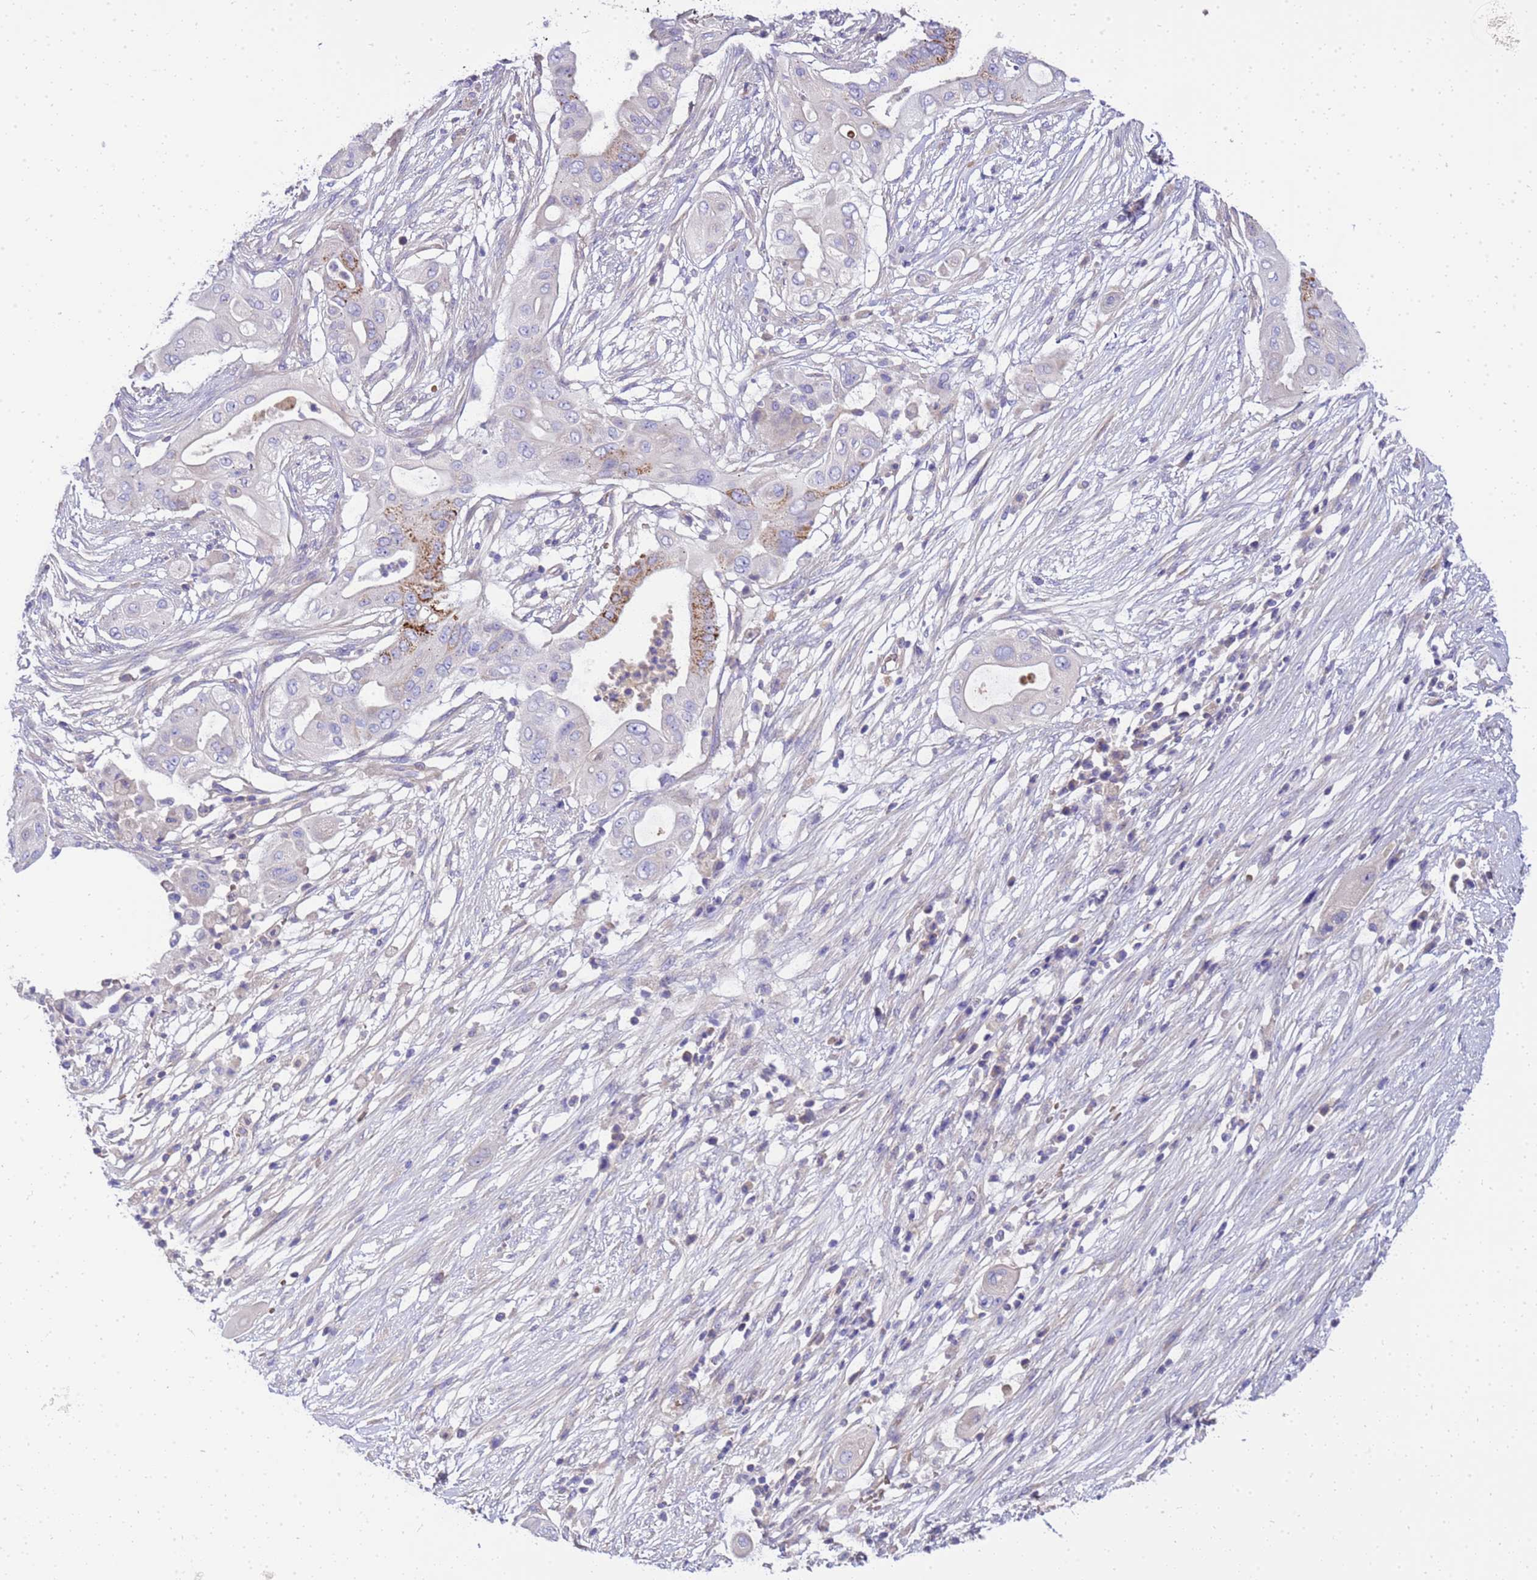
{"staining": {"intensity": "strong", "quantity": "<25%", "location": "cytoplasmic/membranous"}, "tissue": "pancreatic cancer", "cell_type": "Tumor cells", "image_type": "cancer", "snomed": [{"axis": "morphology", "description": "Adenocarcinoma, NOS"}, {"axis": "topography", "description": "Pancreas"}], "caption": "Brown immunohistochemical staining in adenocarcinoma (pancreatic) reveals strong cytoplasmic/membranous positivity in approximately <25% of tumor cells. (IHC, brightfield microscopy, high magnification).", "gene": "RIPPLY2", "patient": {"sex": "male", "age": 68}}